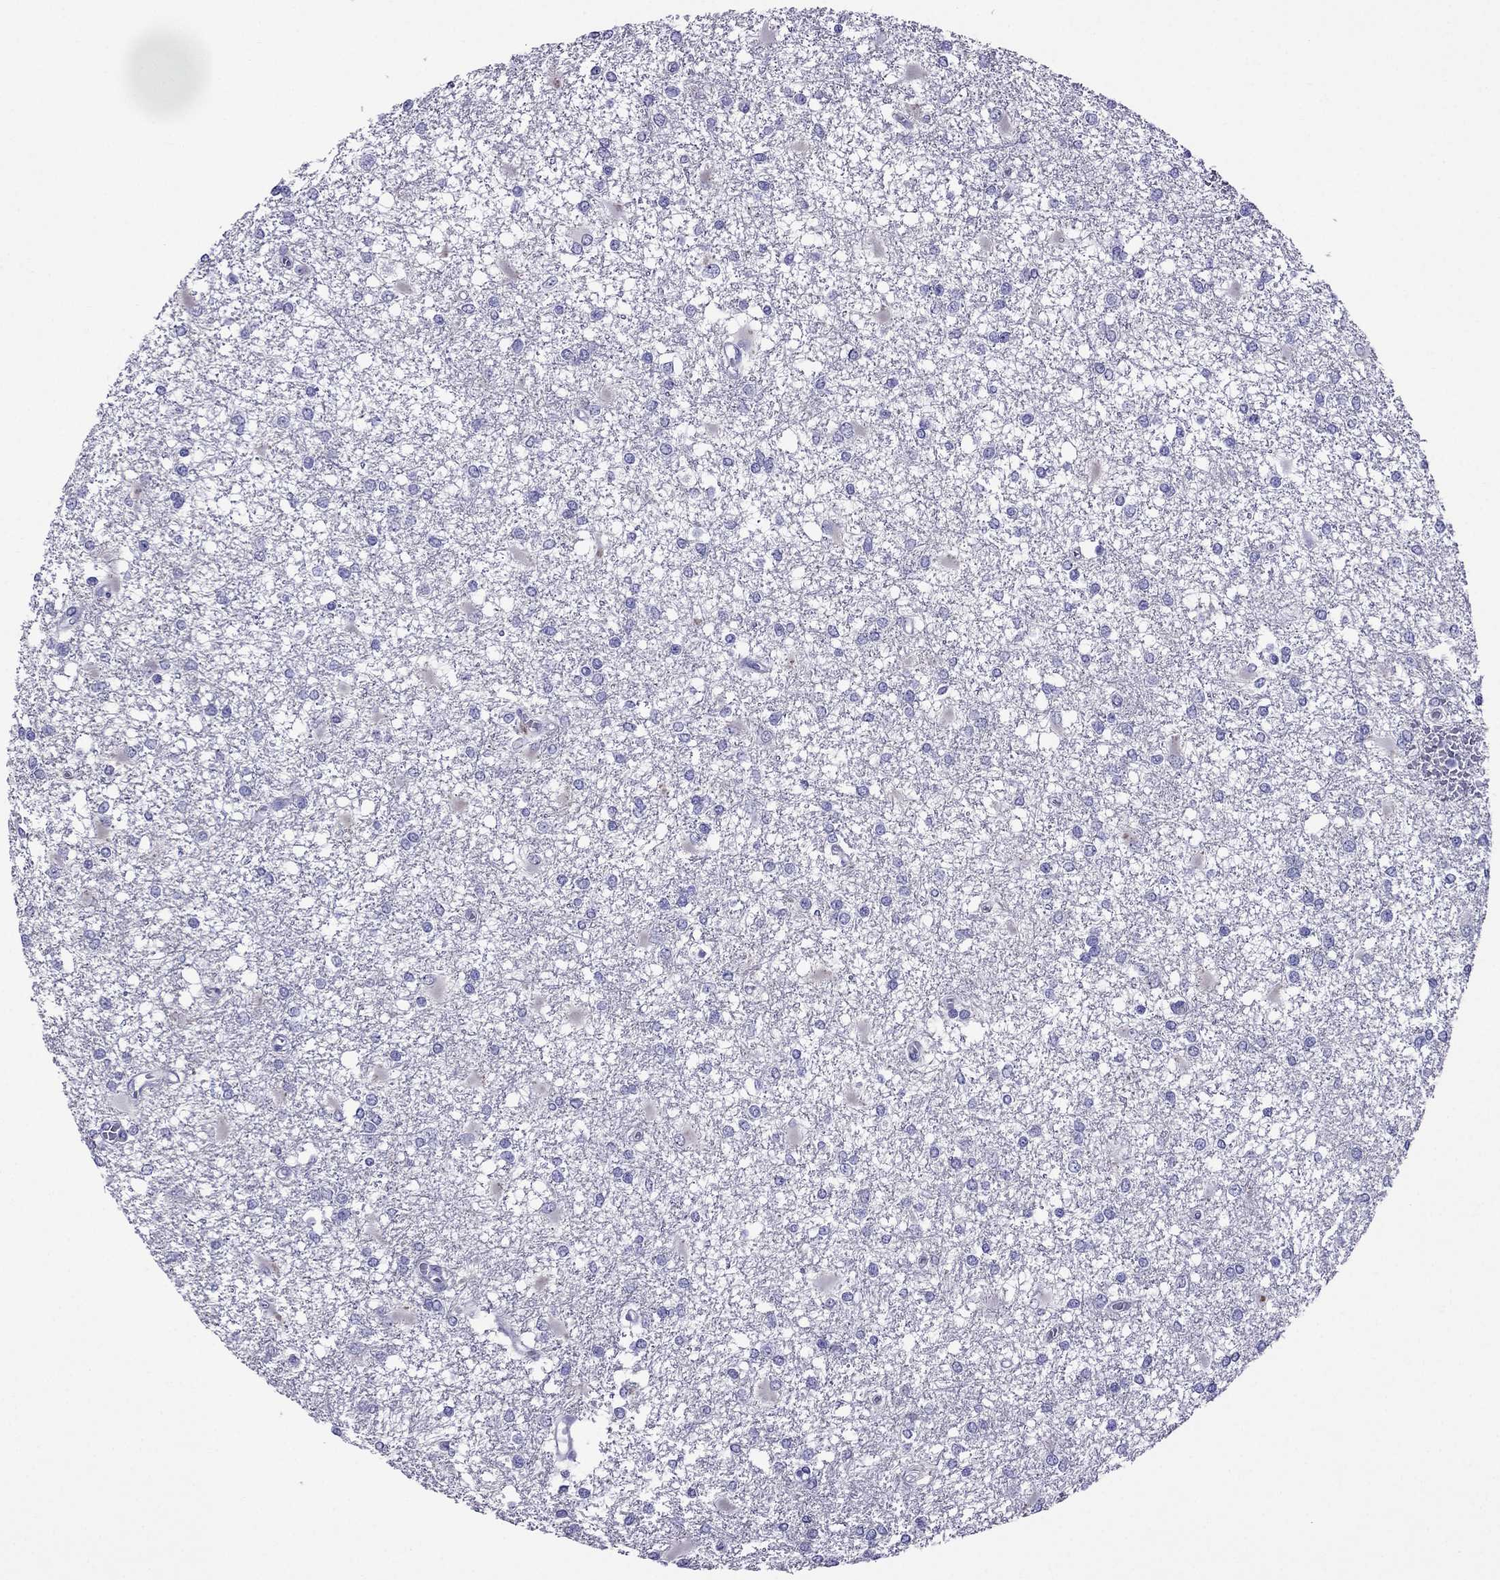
{"staining": {"intensity": "negative", "quantity": "none", "location": "none"}, "tissue": "glioma", "cell_type": "Tumor cells", "image_type": "cancer", "snomed": [{"axis": "morphology", "description": "Glioma, malignant, High grade"}, {"axis": "topography", "description": "Cerebral cortex"}], "caption": "Immunohistochemistry (IHC) photomicrograph of human malignant high-grade glioma stained for a protein (brown), which exhibits no positivity in tumor cells. (Stains: DAB IHC with hematoxylin counter stain, Microscopy: brightfield microscopy at high magnification).", "gene": "CRYBA1", "patient": {"sex": "male", "age": 79}}